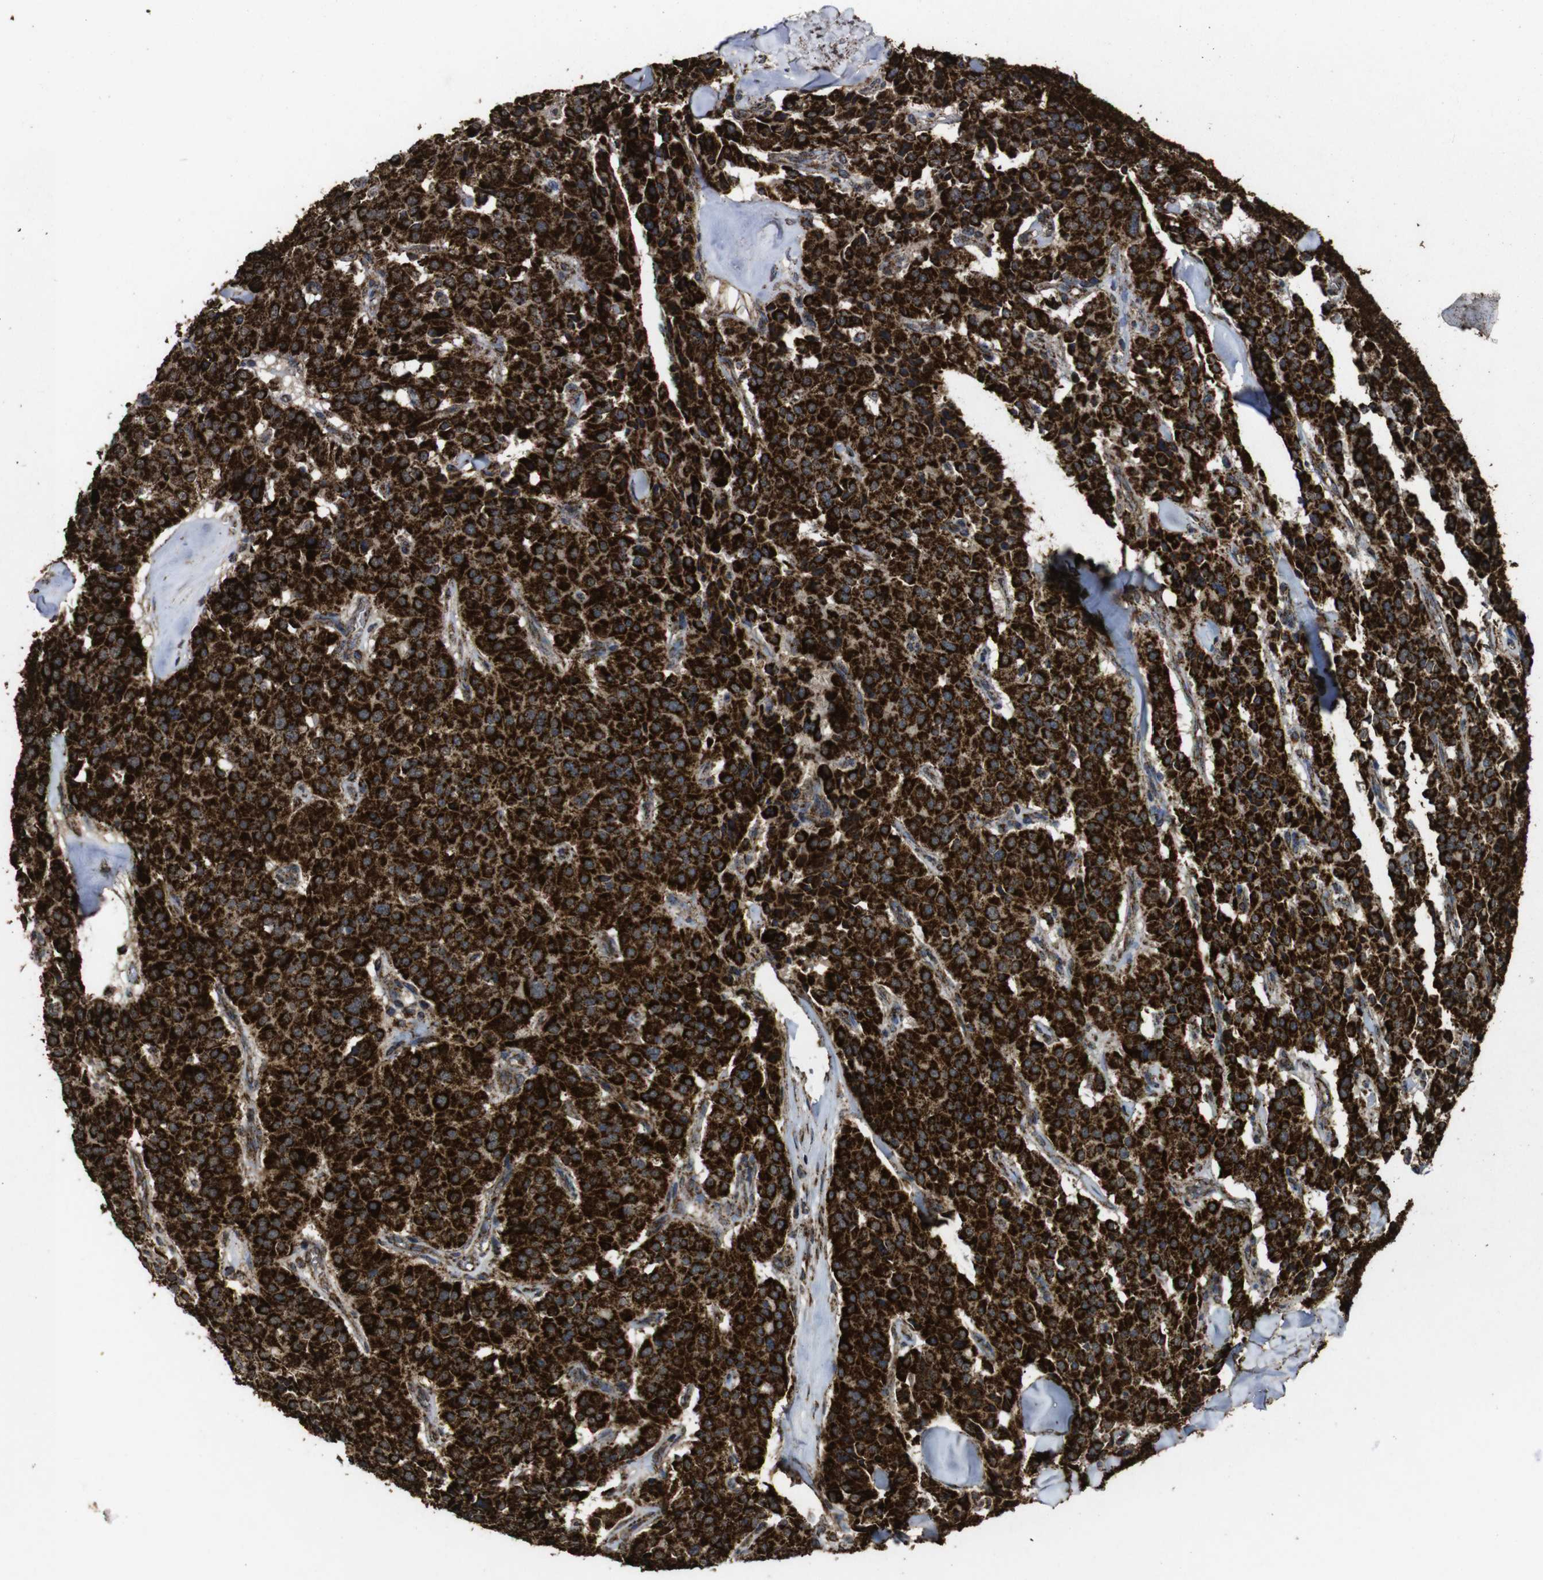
{"staining": {"intensity": "strong", "quantity": ">75%", "location": "cytoplasmic/membranous"}, "tissue": "carcinoid", "cell_type": "Tumor cells", "image_type": "cancer", "snomed": [{"axis": "morphology", "description": "Carcinoid, malignant, NOS"}, {"axis": "topography", "description": "Lung"}], "caption": "A brown stain labels strong cytoplasmic/membranous staining of a protein in carcinoid tumor cells. The staining was performed using DAB to visualize the protein expression in brown, while the nuclei were stained in blue with hematoxylin (Magnification: 20x).", "gene": "ATP5F1A", "patient": {"sex": "male", "age": 30}}